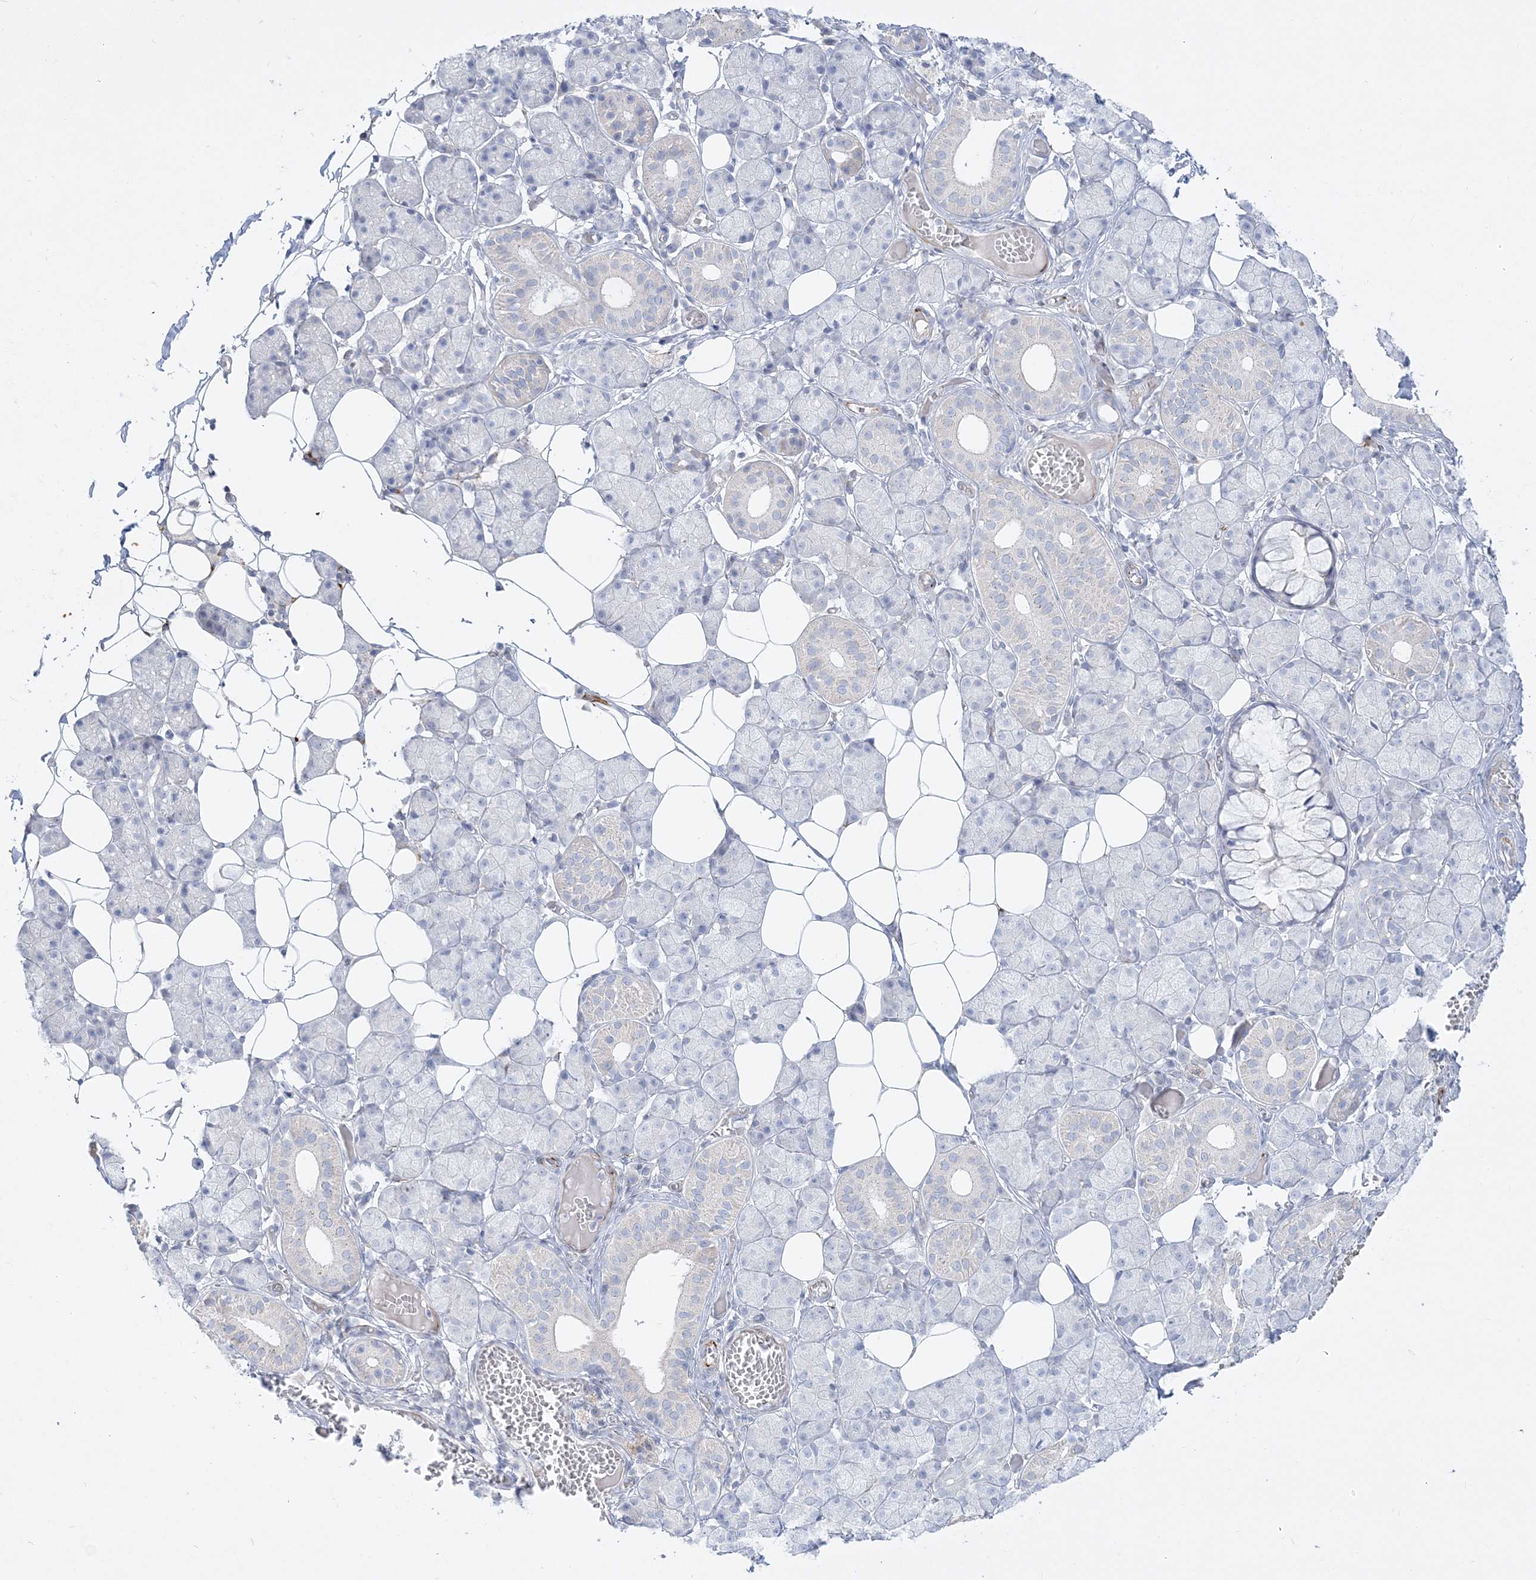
{"staining": {"intensity": "negative", "quantity": "none", "location": "none"}, "tissue": "salivary gland", "cell_type": "Glandular cells", "image_type": "normal", "snomed": [{"axis": "morphology", "description": "Normal tissue, NOS"}, {"axis": "topography", "description": "Salivary gland"}], "caption": "Protein analysis of normal salivary gland exhibits no significant positivity in glandular cells. (DAB IHC with hematoxylin counter stain).", "gene": "GPAT2", "patient": {"sex": "female", "age": 33}}